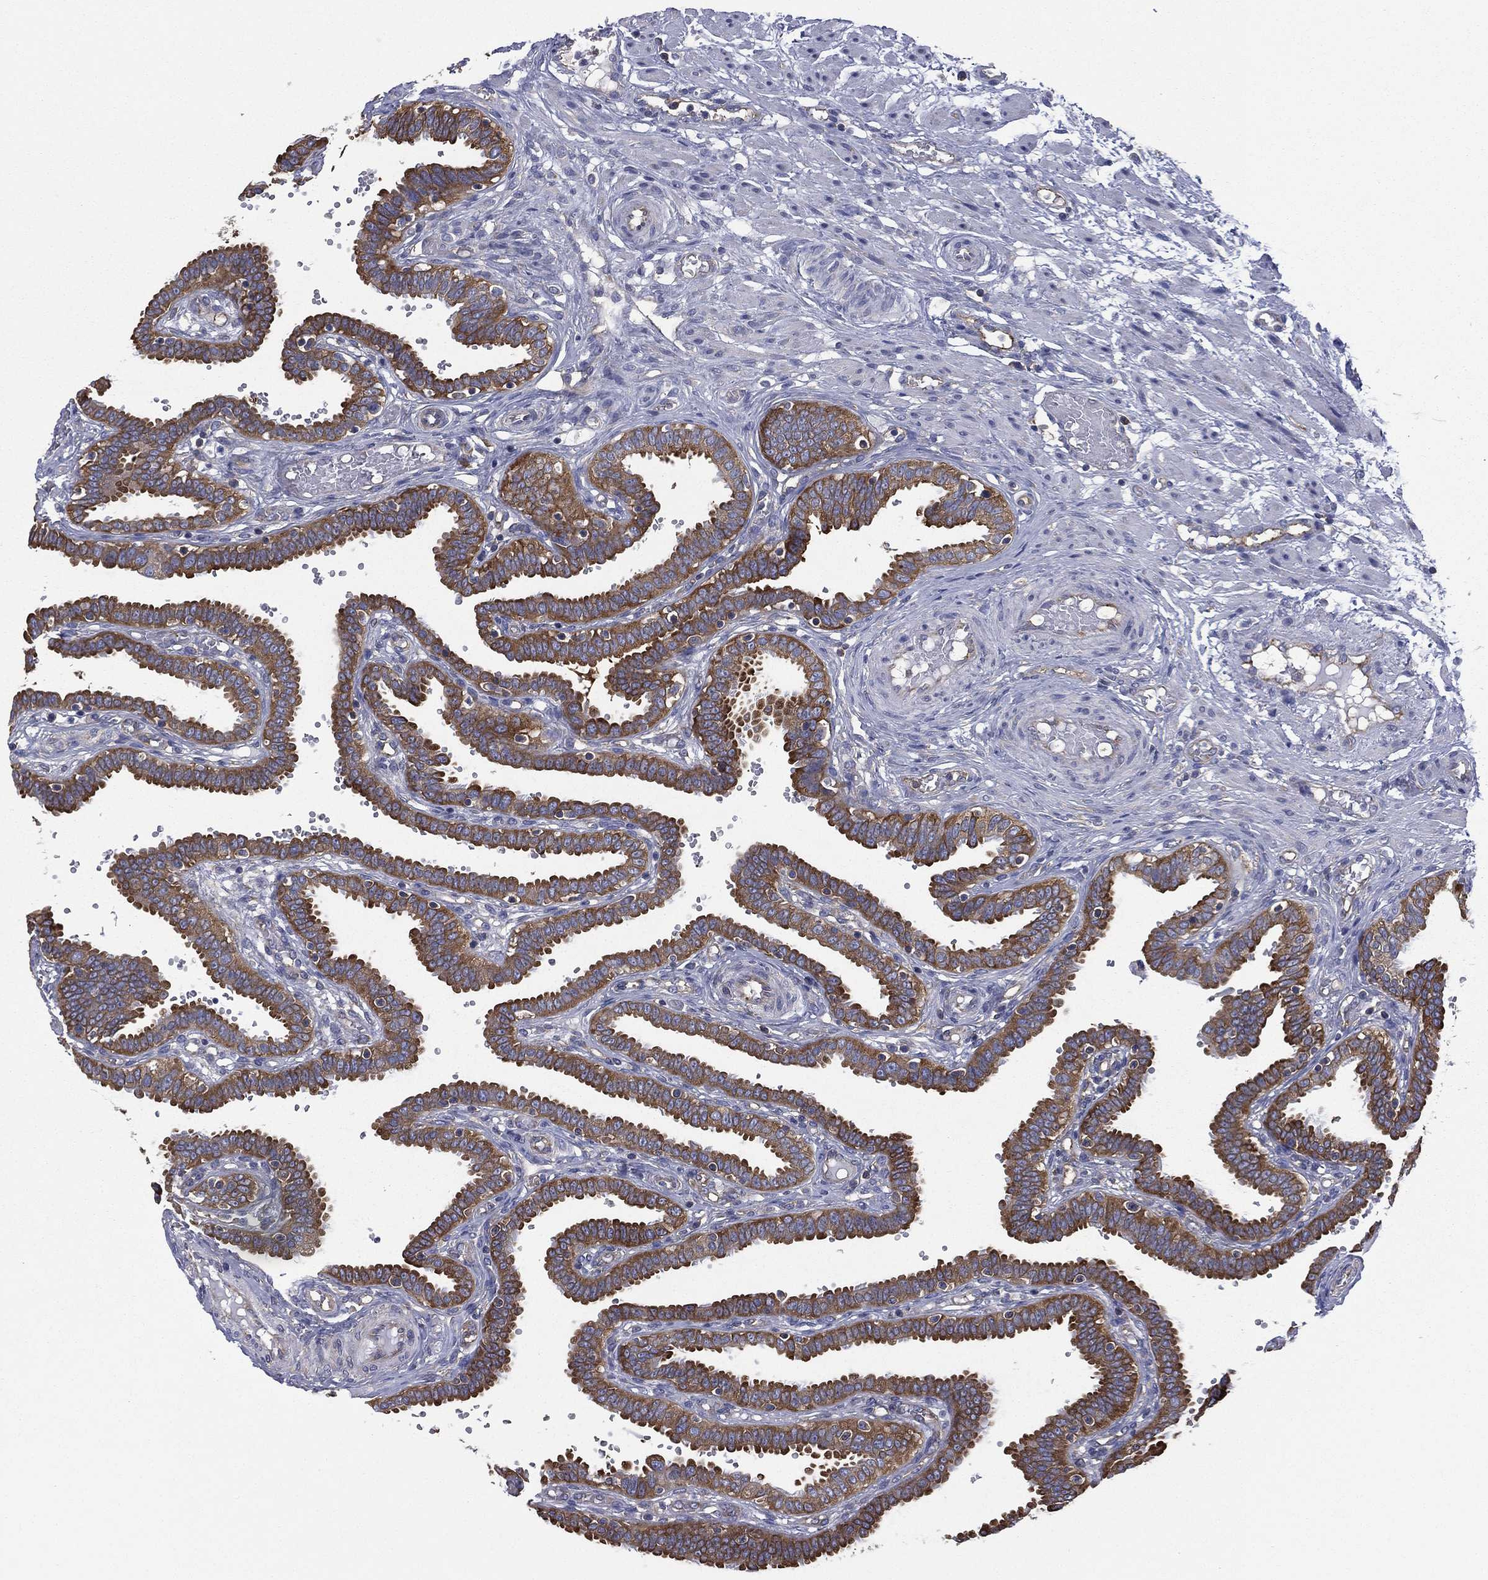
{"staining": {"intensity": "strong", "quantity": ">75%", "location": "cytoplasmic/membranous"}, "tissue": "fallopian tube", "cell_type": "Glandular cells", "image_type": "normal", "snomed": [{"axis": "morphology", "description": "Normal tissue, NOS"}, {"axis": "topography", "description": "Fallopian tube"}], "caption": "Protein expression analysis of normal fallopian tube reveals strong cytoplasmic/membranous positivity in about >75% of glandular cells.", "gene": "FARSA", "patient": {"sex": "female", "age": 37}}